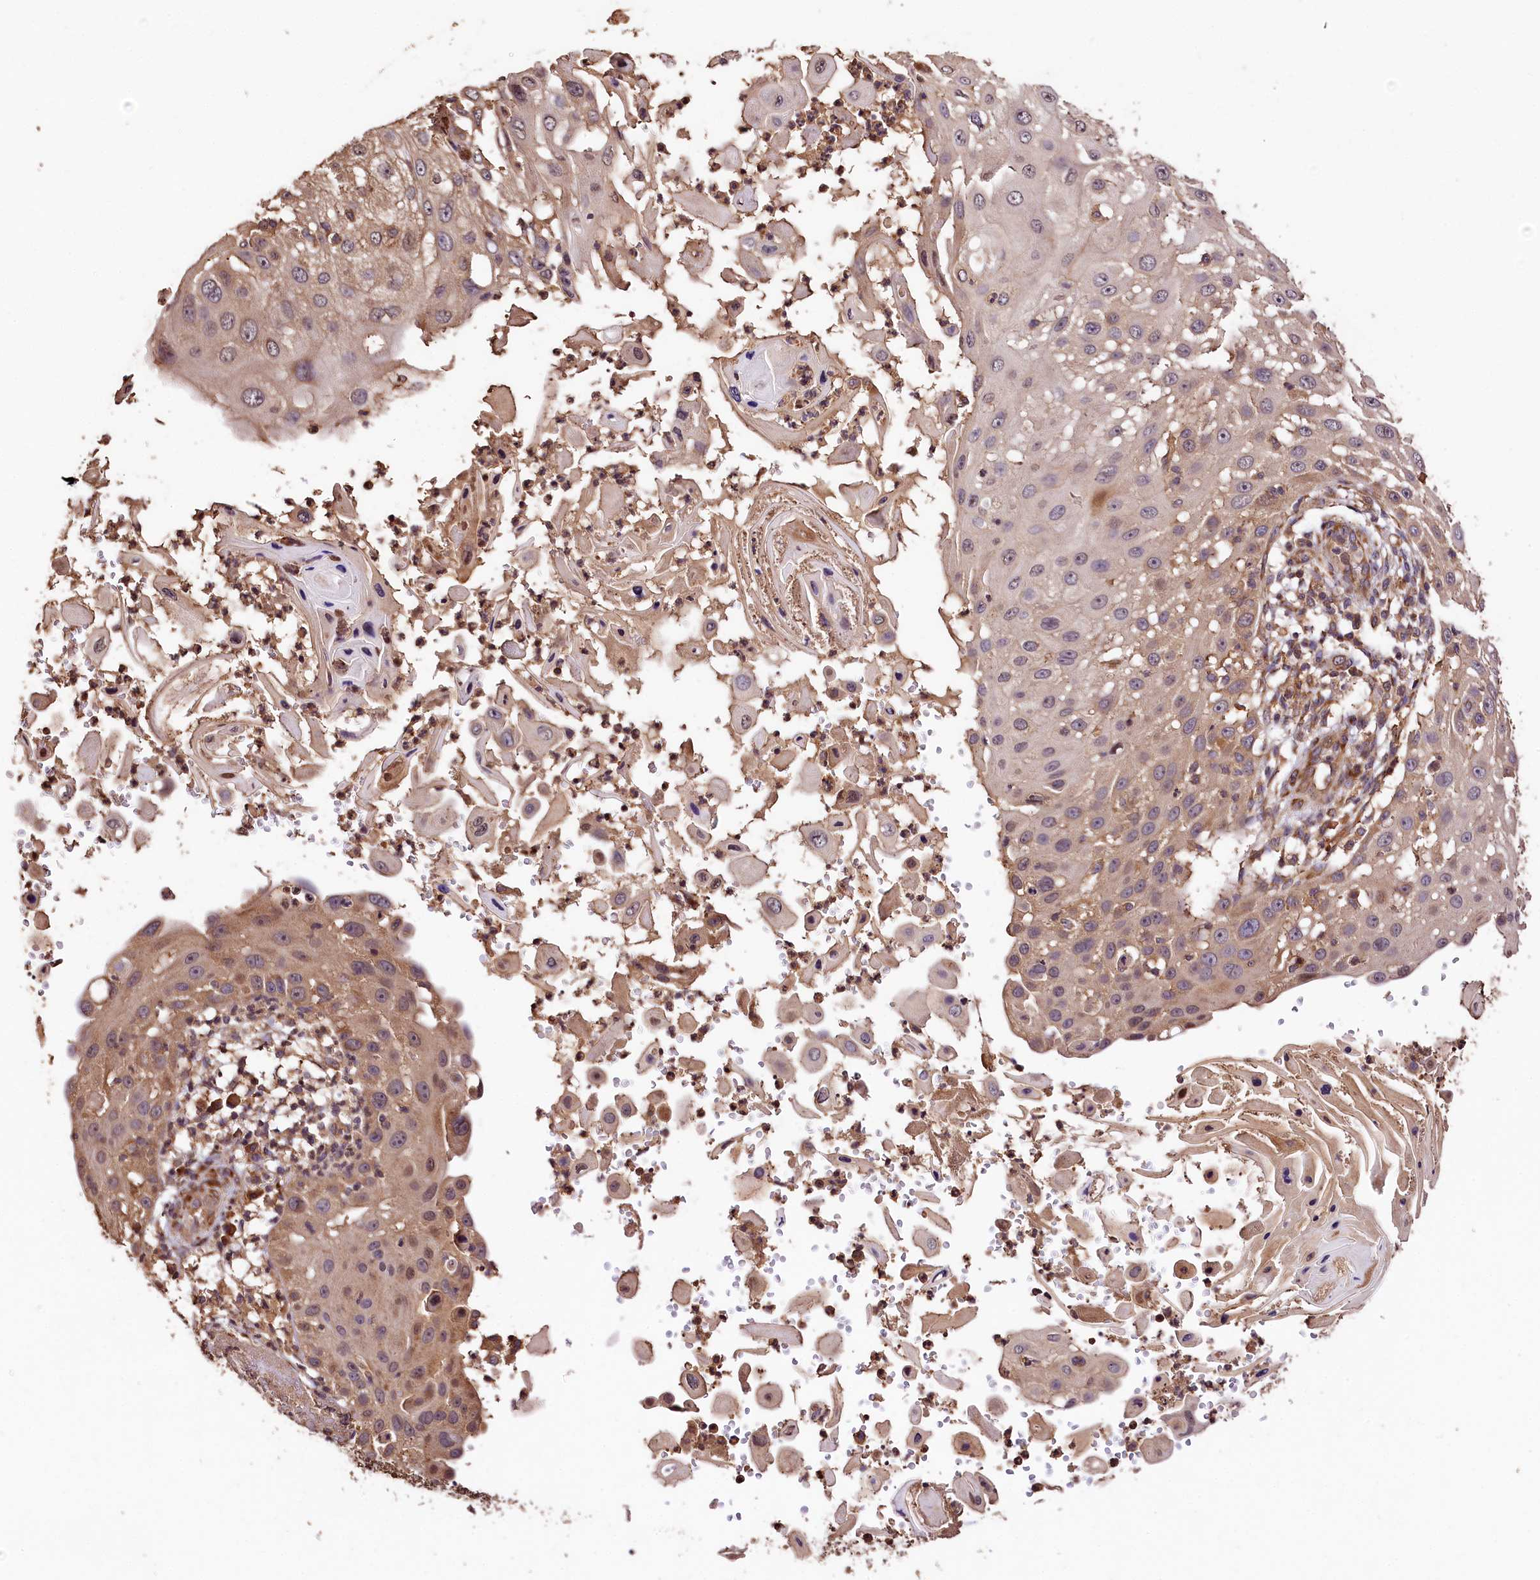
{"staining": {"intensity": "weak", "quantity": "25%-75%", "location": "cytoplasmic/membranous"}, "tissue": "skin cancer", "cell_type": "Tumor cells", "image_type": "cancer", "snomed": [{"axis": "morphology", "description": "Squamous cell carcinoma, NOS"}, {"axis": "topography", "description": "Skin"}], "caption": "Weak cytoplasmic/membranous staining is seen in approximately 25%-75% of tumor cells in squamous cell carcinoma (skin). (DAB (3,3'-diaminobenzidine) = brown stain, brightfield microscopy at high magnification).", "gene": "KPTN", "patient": {"sex": "female", "age": 44}}